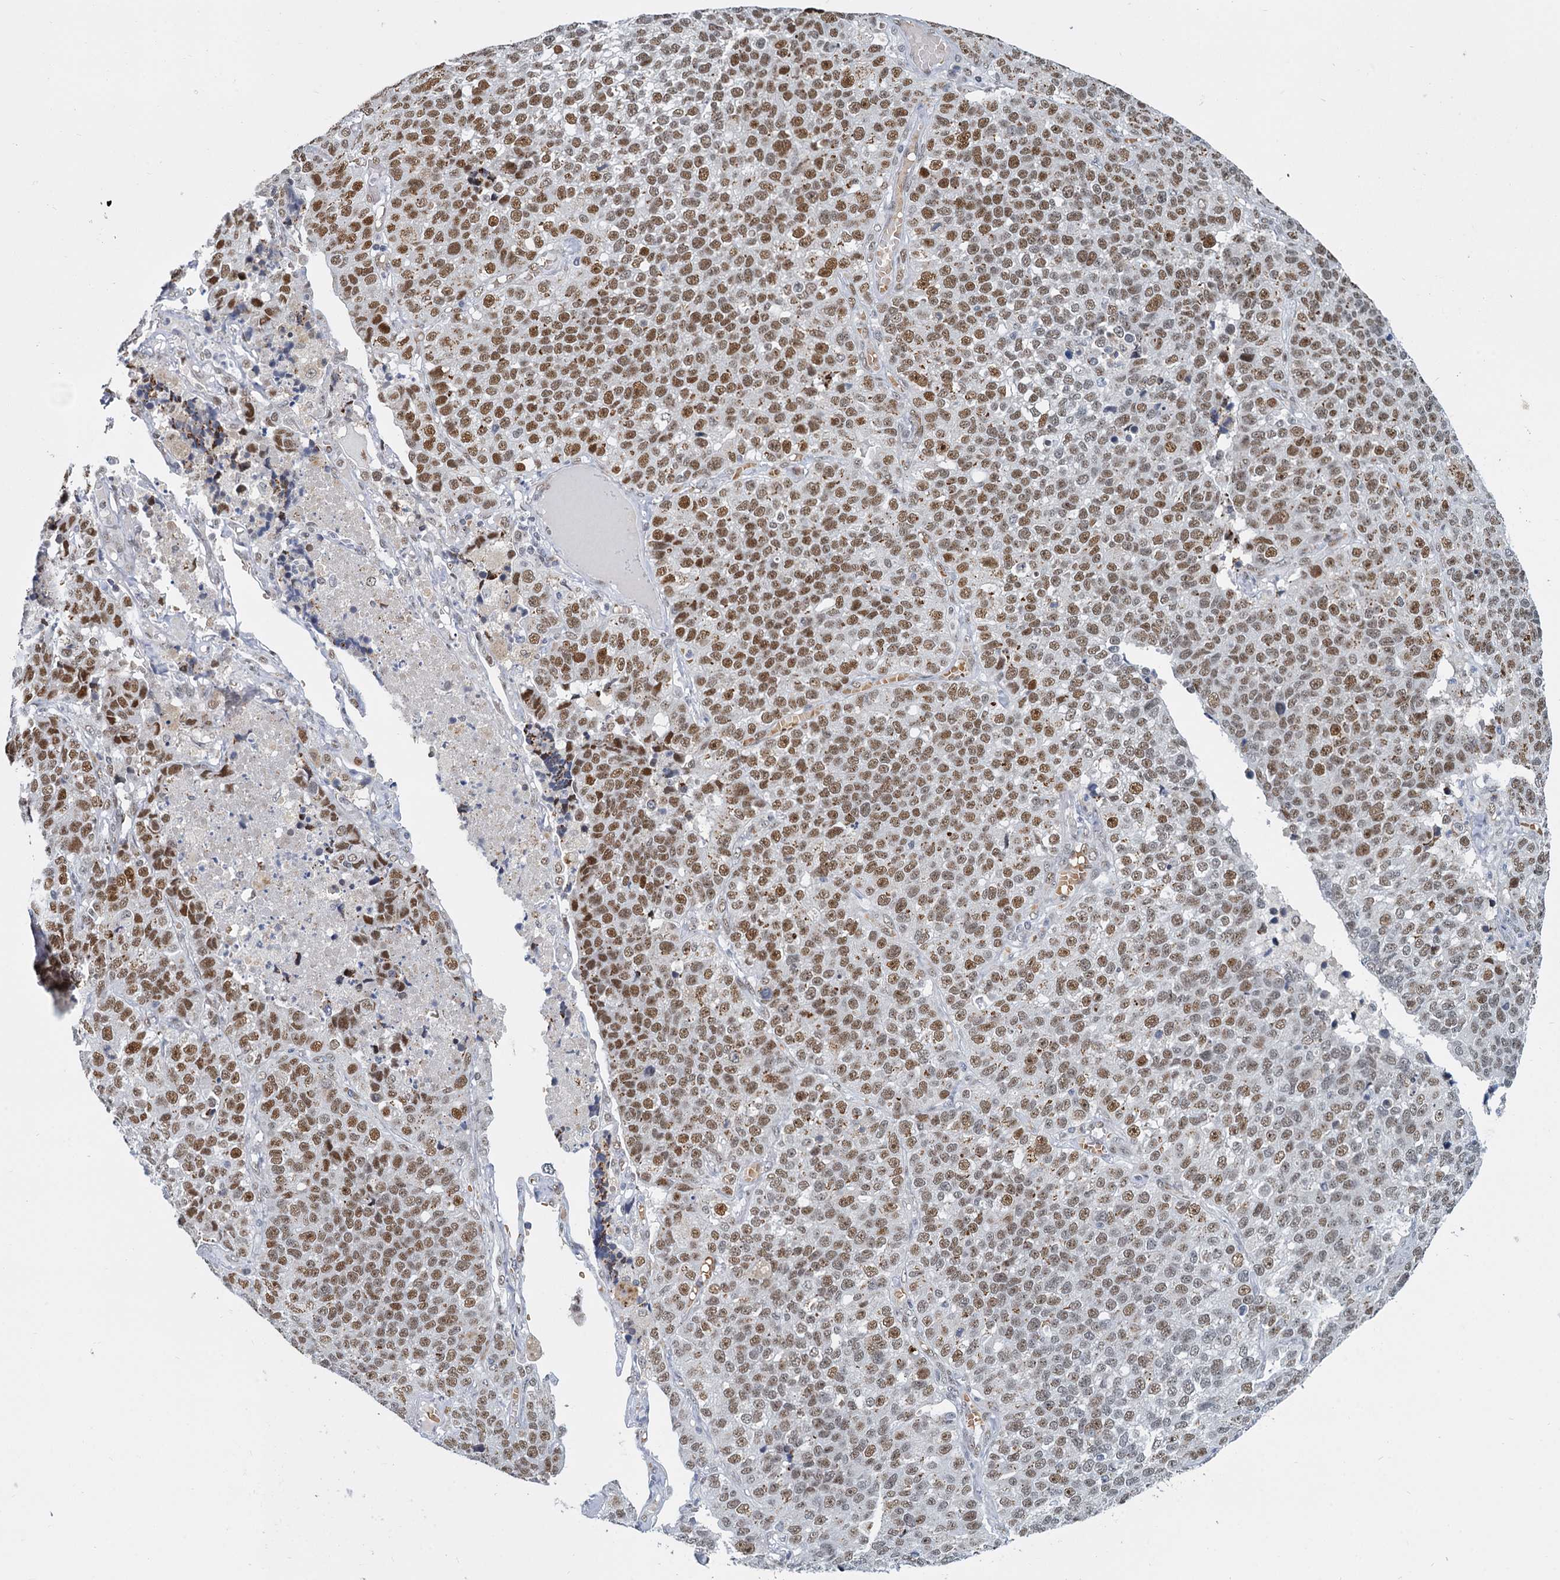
{"staining": {"intensity": "moderate", "quantity": "25%-75%", "location": "nuclear"}, "tissue": "lung cancer", "cell_type": "Tumor cells", "image_type": "cancer", "snomed": [{"axis": "morphology", "description": "Adenocarcinoma, NOS"}, {"axis": "topography", "description": "Lung"}], "caption": "Lung adenocarcinoma stained with a brown dye reveals moderate nuclear positive staining in about 25%-75% of tumor cells.", "gene": "RPRD1A", "patient": {"sex": "male", "age": 49}}